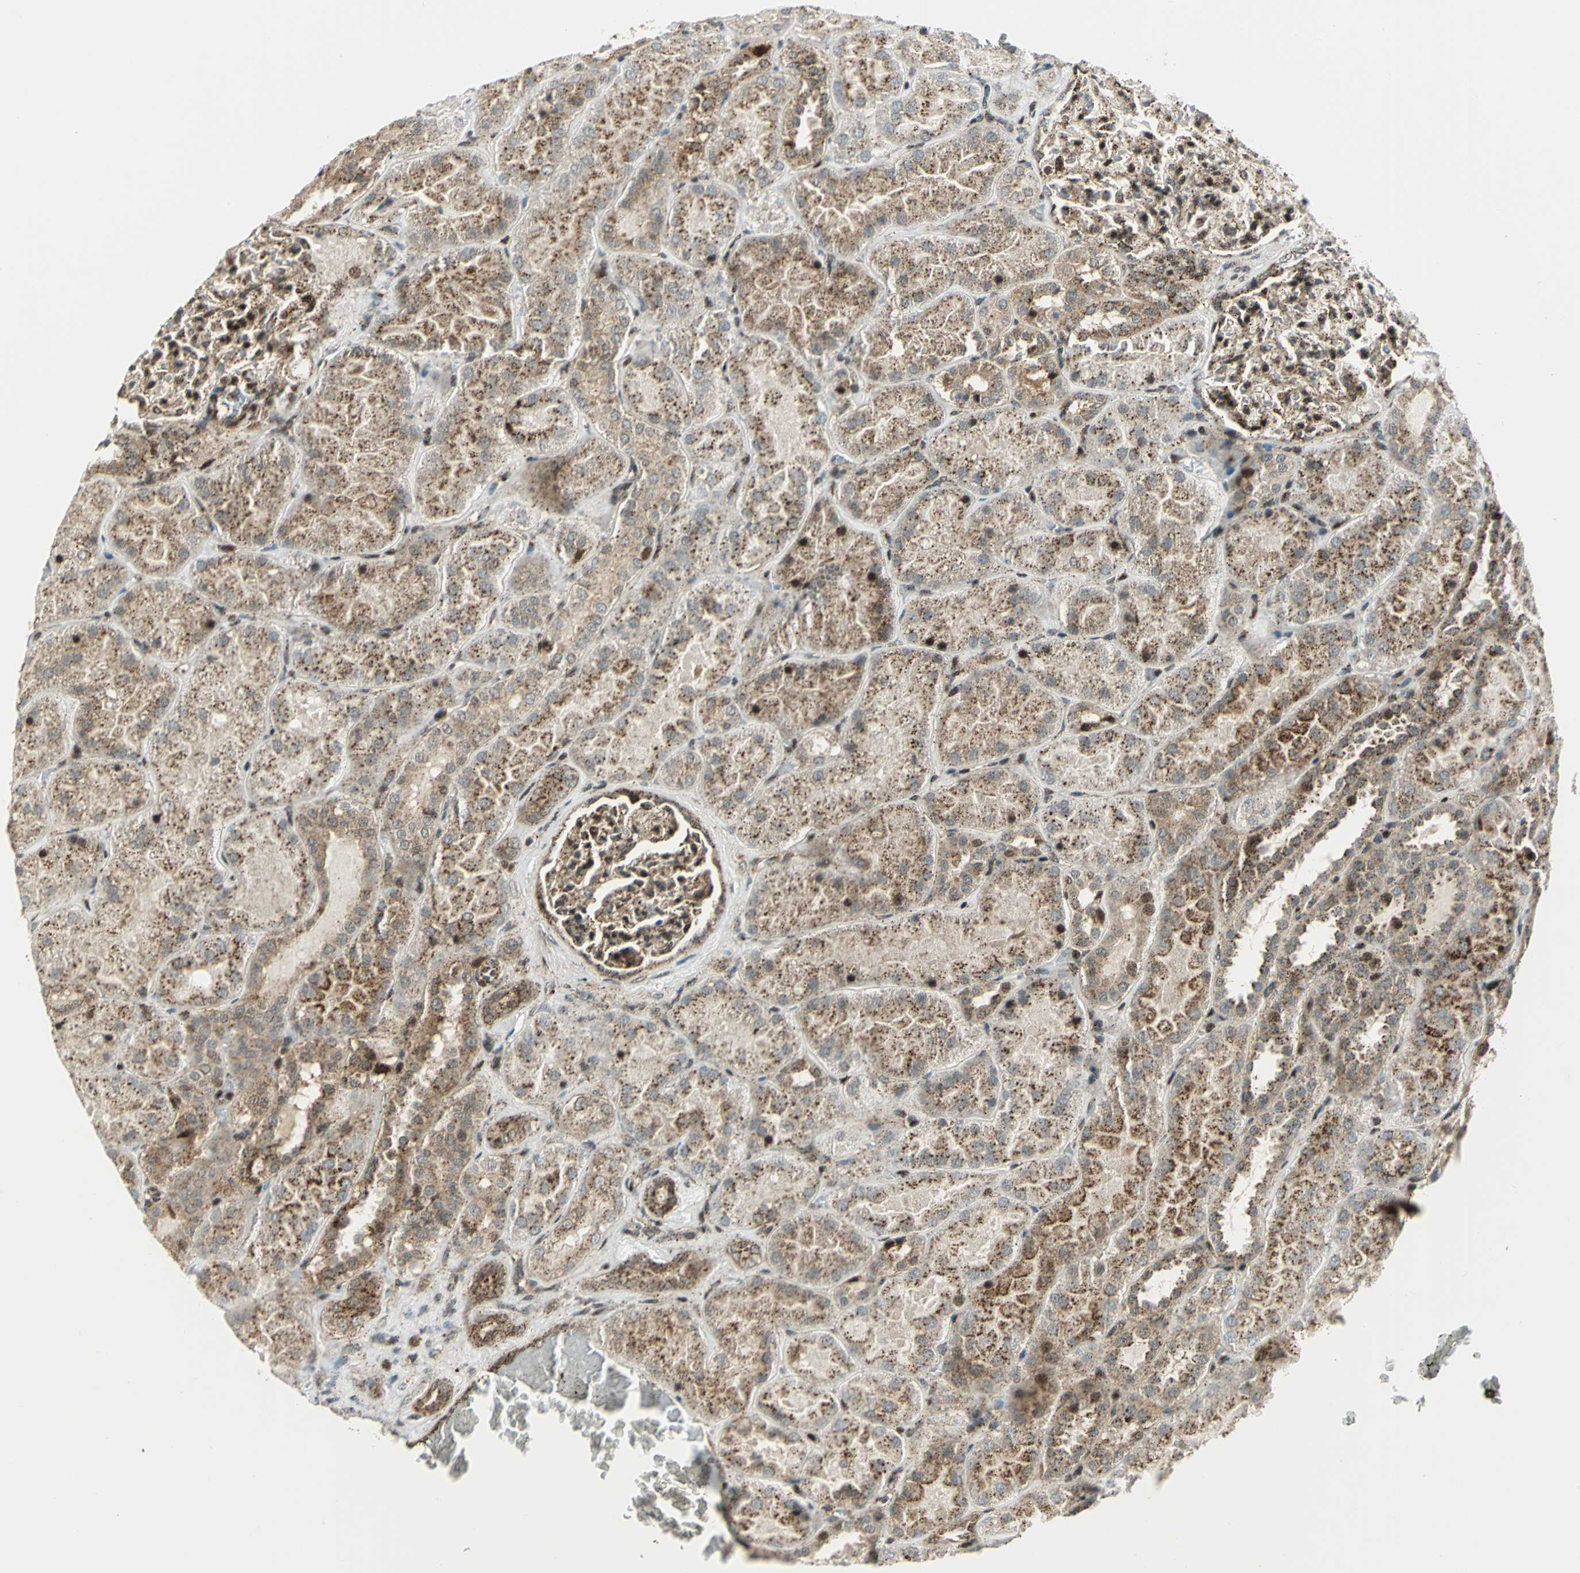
{"staining": {"intensity": "strong", "quantity": ">75%", "location": "cytoplasmic/membranous,nuclear"}, "tissue": "kidney", "cell_type": "Cells in glomeruli", "image_type": "normal", "snomed": [{"axis": "morphology", "description": "Normal tissue, NOS"}, {"axis": "topography", "description": "Kidney"}], "caption": "A high-resolution histopathology image shows IHC staining of benign kidney, which shows strong cytoplasmic/membranous,nuclear positivity in about >75% of cells in glomeruli. (brown staining indicates protein expression, while blue staining denotes nuclei).", "gene": "ATP6V1A", "patient": {"sex": "male", "age": 28}}